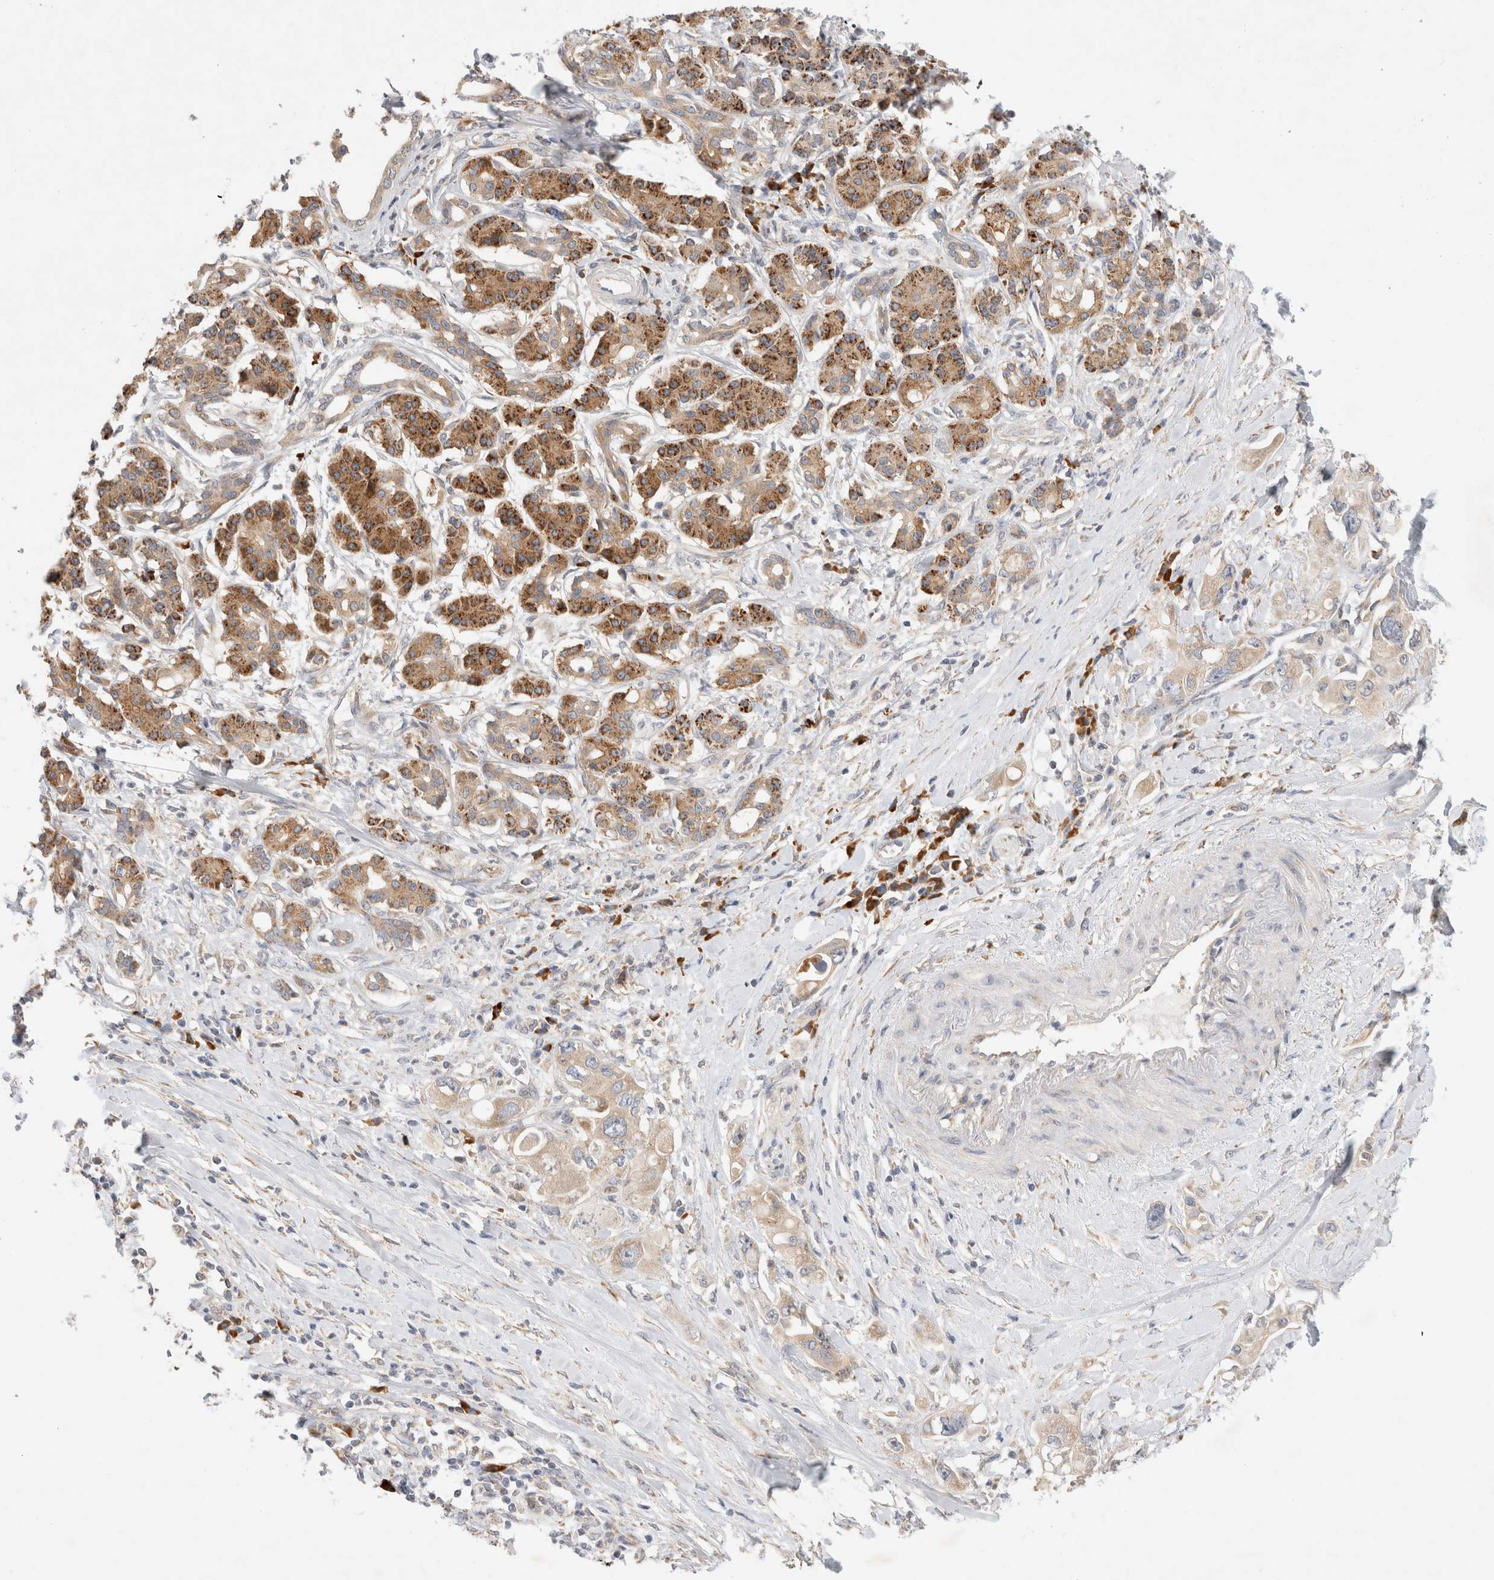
{"staining": {"intensity": "moderate", "quantity": "25%-75%", "location": "cytoplasmic/membranous"}, "tissue": "pancreatic cancer", "cell_type": "Tumor cells", "image_type": "cancer", "snomed": [{"axis": "morphology", "description": "Adenocarcinoma, NOS"}, {"axis": "topography", "description": "Pancreas"}], "caption": "DAB immunohistochemical staining of human pancreatic cancer (adenocarcinoma) displays moderate cytoplasmic/membranous protein expression in approximately 25%-75% of tumor cells.", "gene": "NEDD4L", "patient": {"sex": "female", "age": 56}}